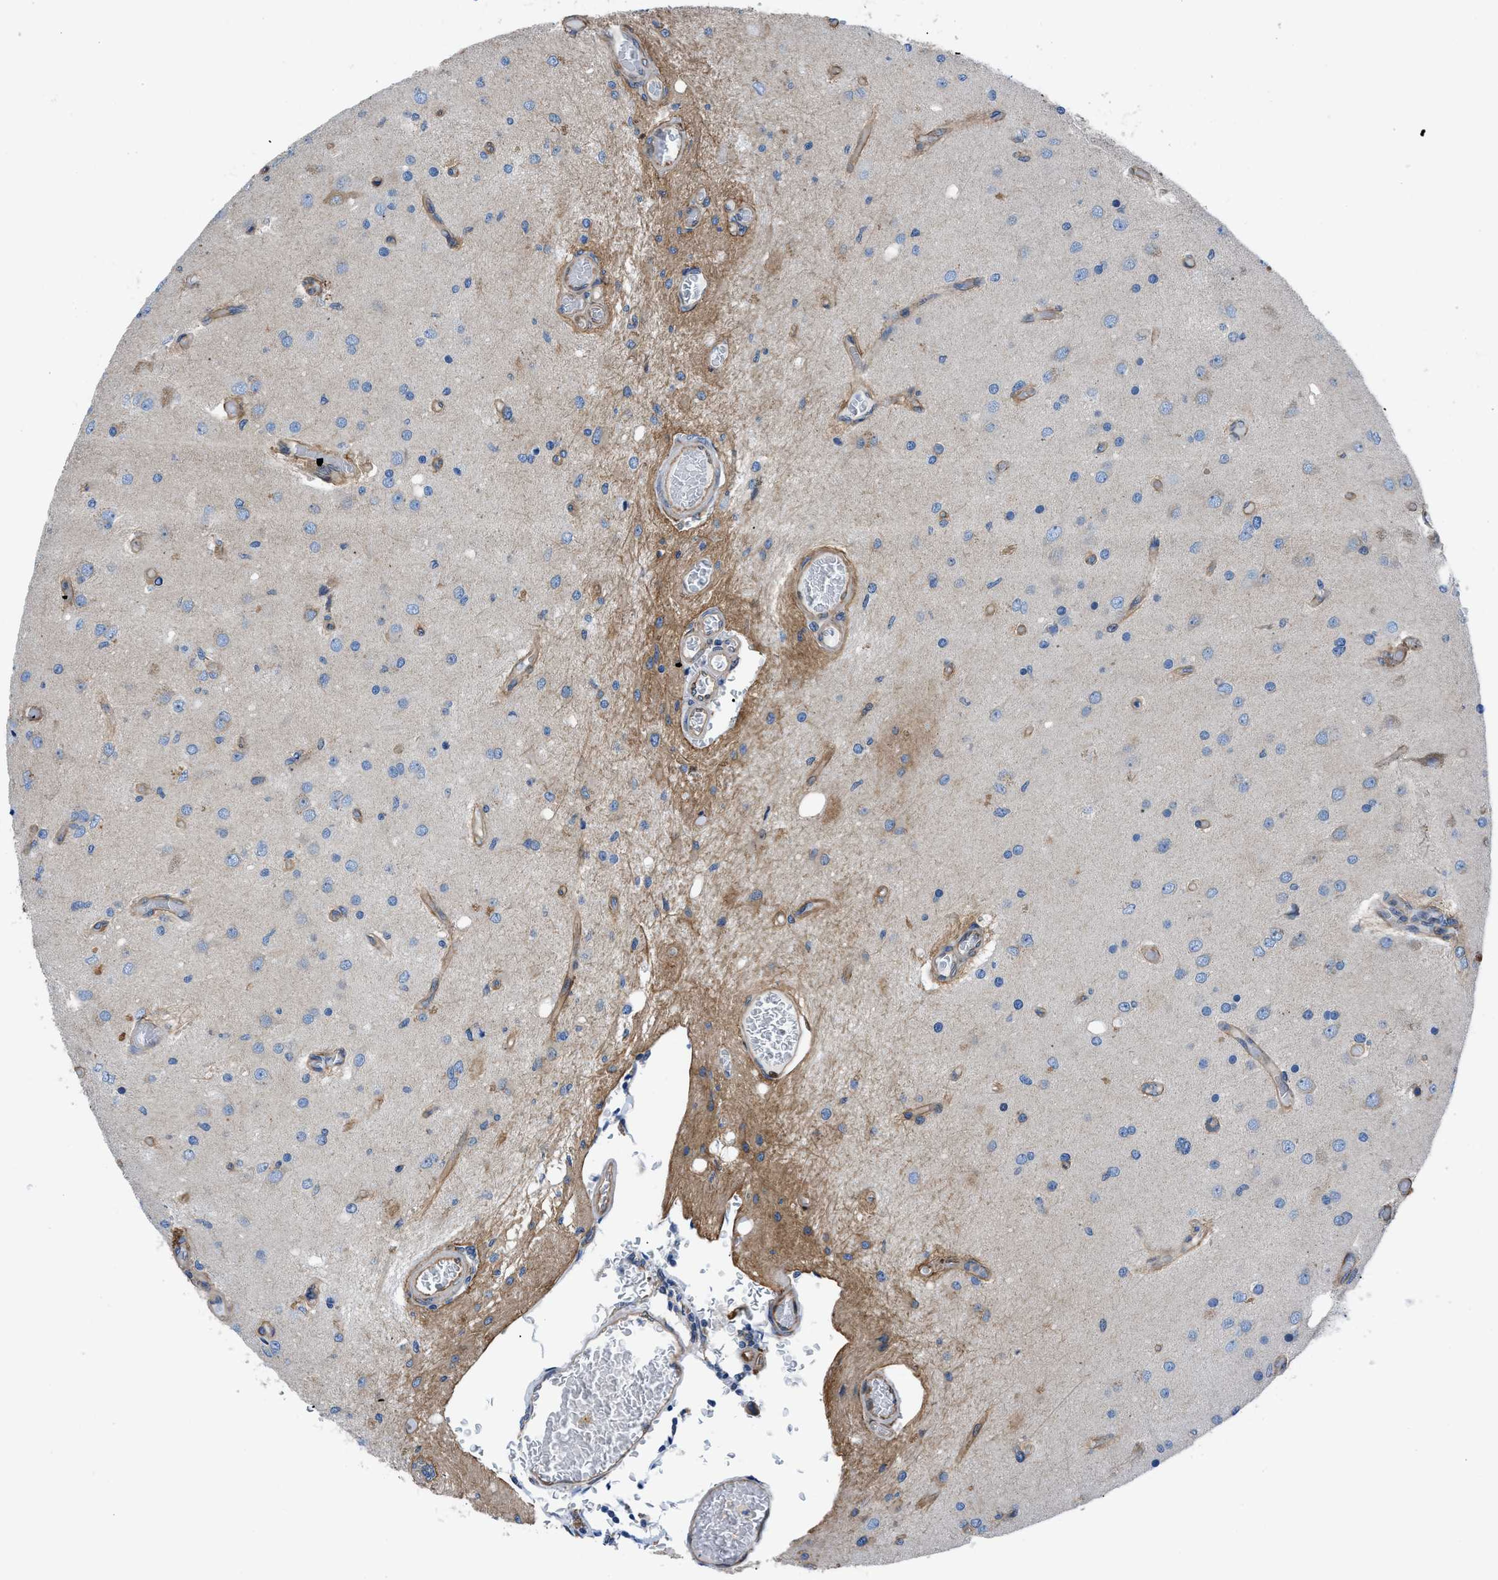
{"staining": {"intensity": "negative", "quantity": "none", "location": "none"}, "tissue": "glioma", "cell_type": "Tumor cells", "image_type": "cancer", "snomed": [{"axis": "morphology", "description": "Normal tissue, NOS"}, {"axis": "morphology", "description": "Glioma, malignant, High grade"}, {"axis": "topography", "description": "Cerebral cortex"}], "caption": "Tumor cells are negative for brown protein staining in glioma.", "gene": "DMAC1", "patient": {"sex": "male", "age": 77}}